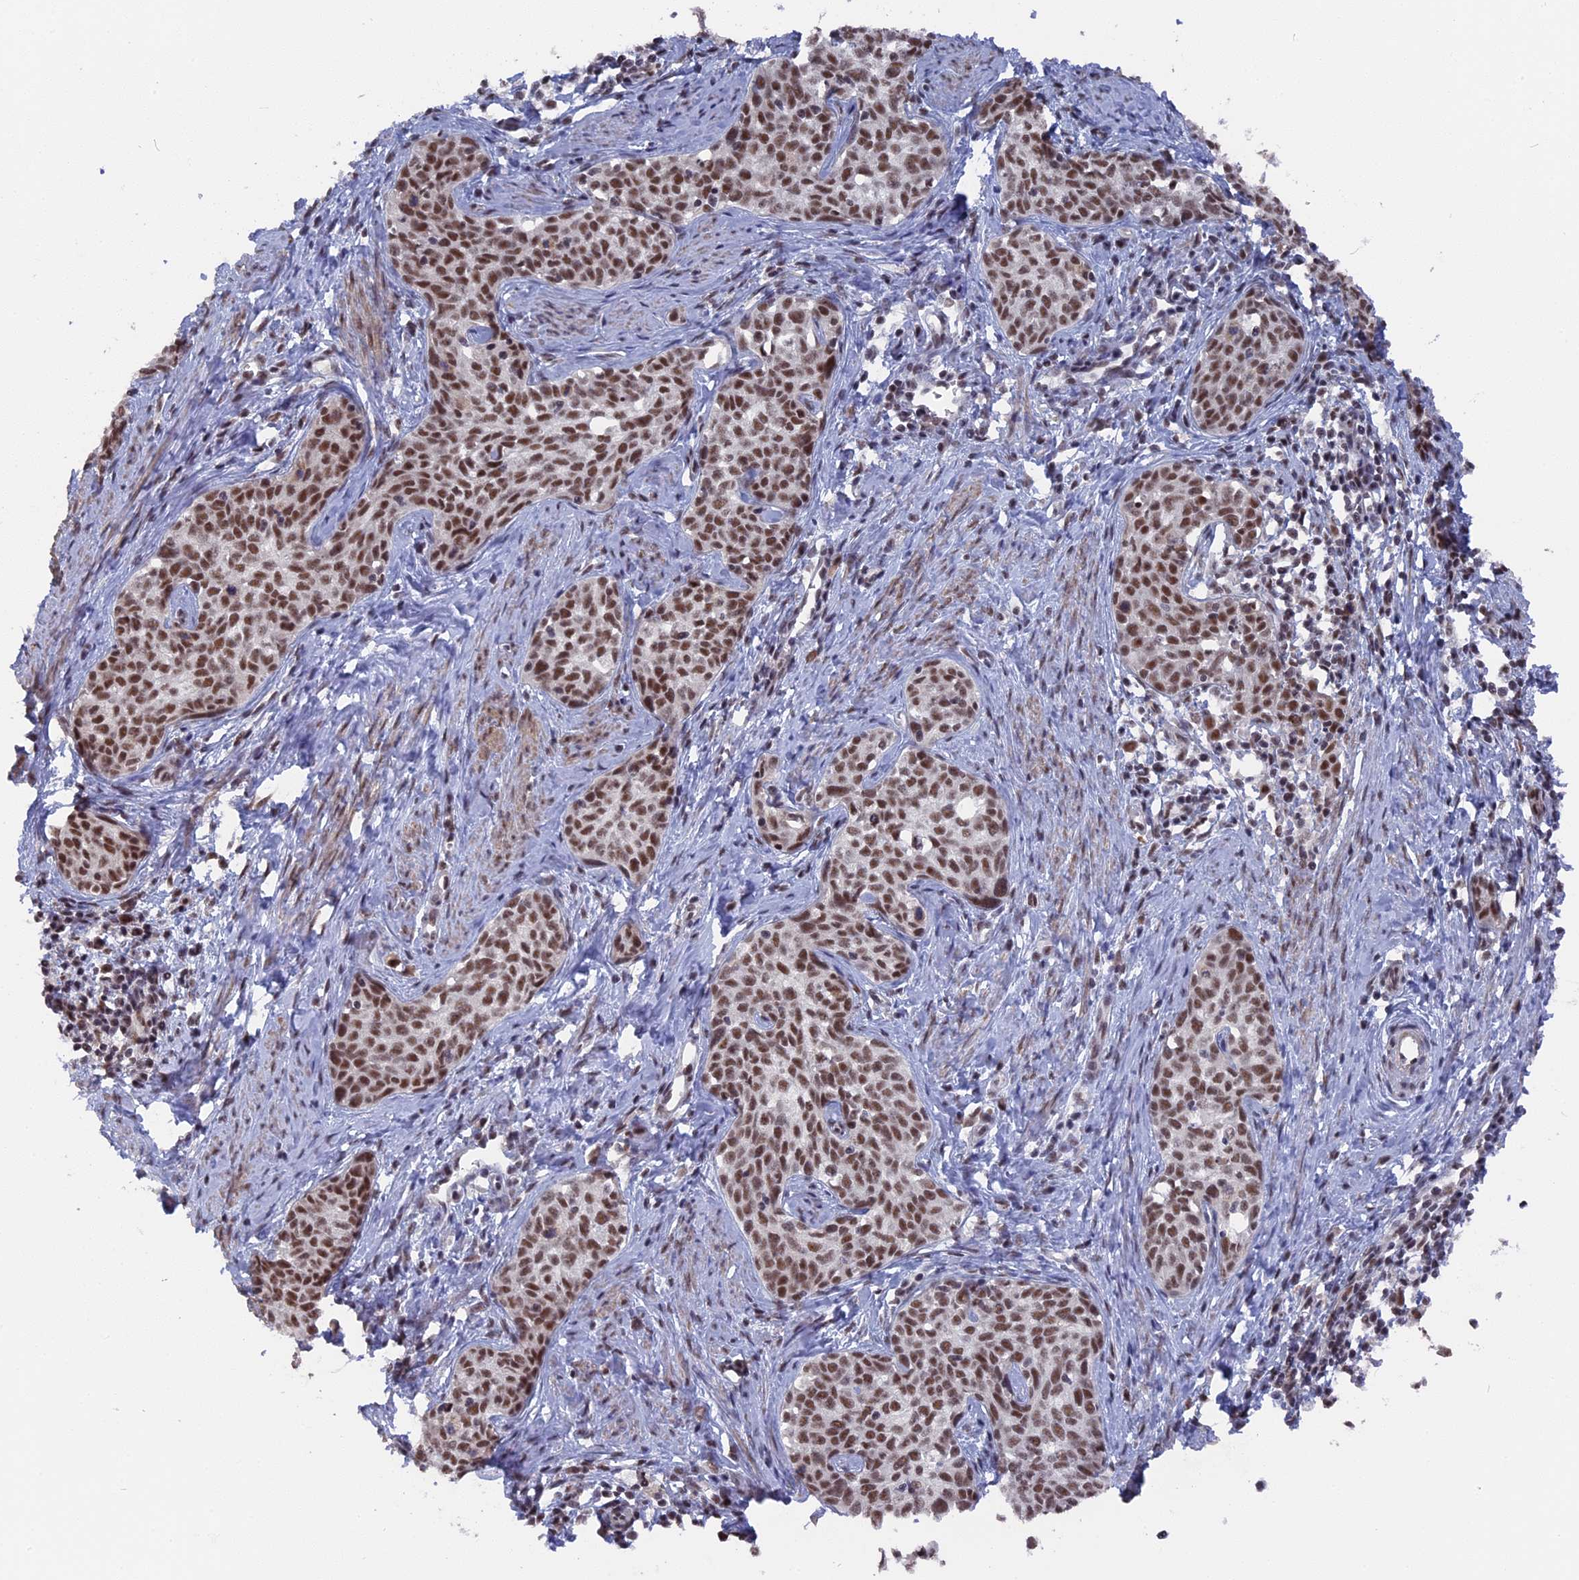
{"staining": {"intensity": "moderate", "quantity": ">75%", "location": "nuclear"}, "tissue": "cervical cancer", "cell_type": "Tumor cells", "image_type": "cancer", "snomed": [{"axis": "morphology", "description": "Squamous cell carcinoma, NOS"}, {"axis": "topography", "description": "Cervix"}], "caption": "An immunohistochemistry histopathology image of neoplastic tissue is shown. Protein staining in brown shows moderate nuclear positivity in squamous cell carcinoma (cervical) within tumor cells. The staining was performed using DAB (3,3'-diaminobenzidine) to visualize the protein expression in brown, while the nuclei were stained in blue with hematoxylin (Magnification: 20x).", "gene": "SF3A2", "patient": {"sex": "female", "age": 52}}